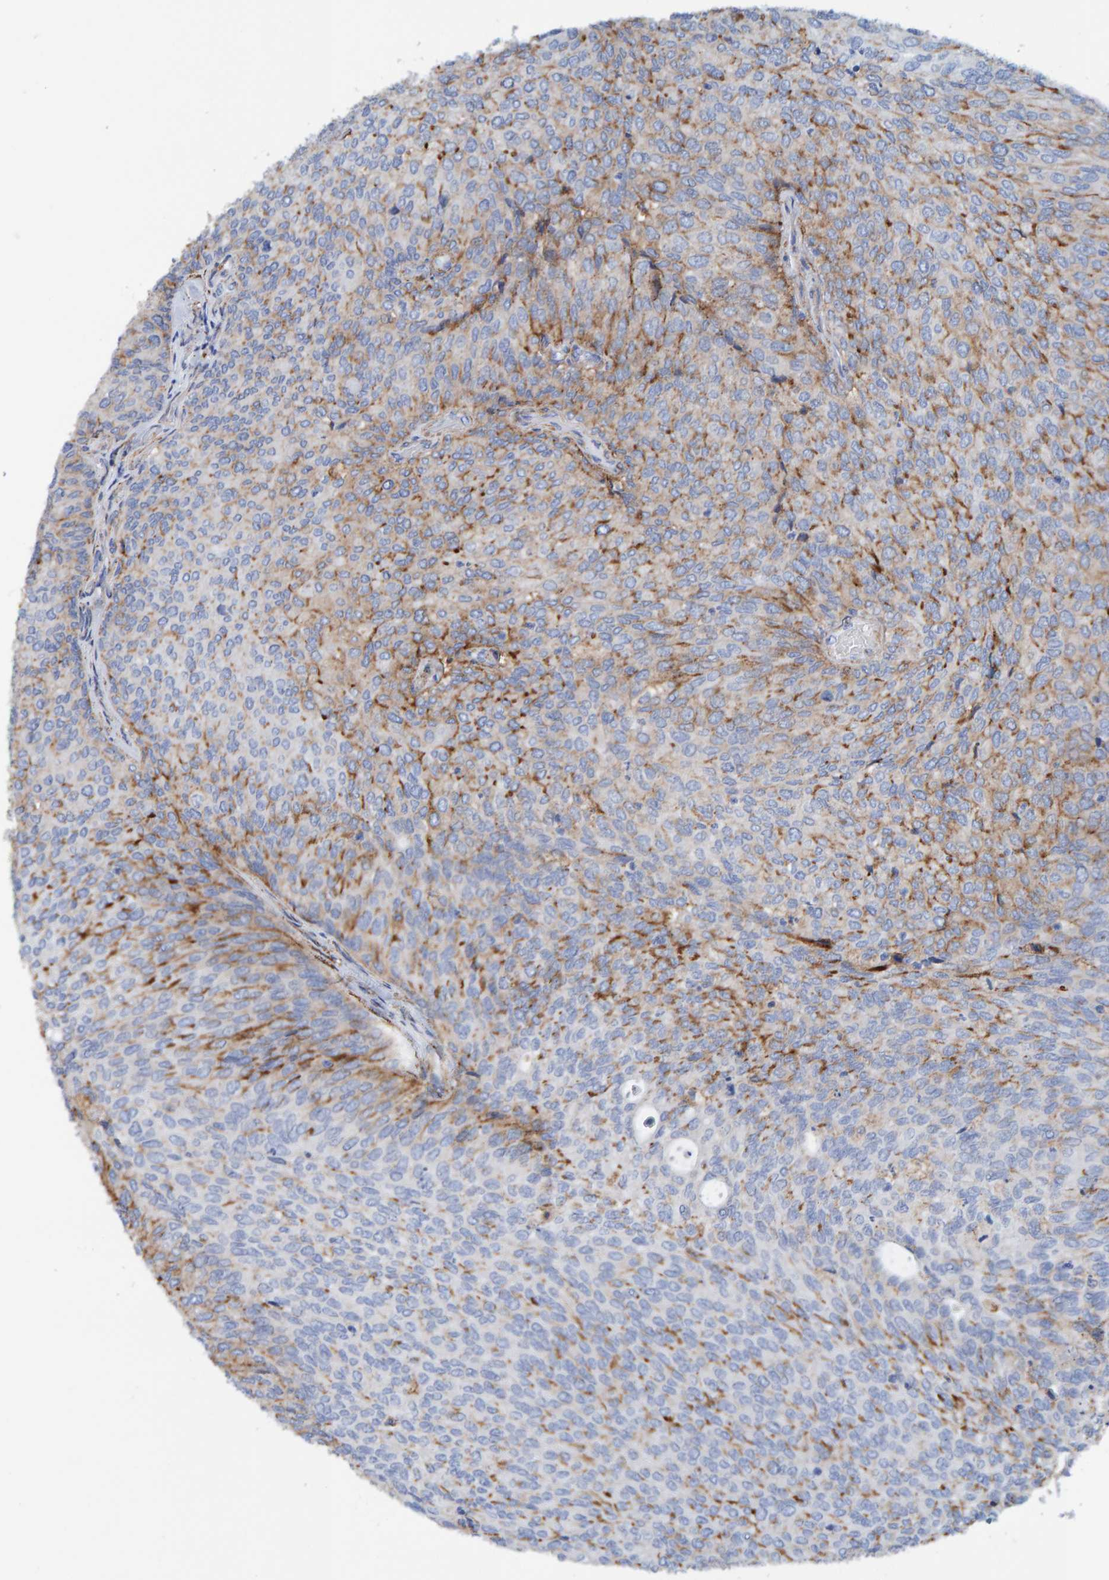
{"staining": {"intensity": "weak", "quantity": "25%-75%", "location": "cytoplasmic/membranous"}, "tissue": "urothelial cancer", "cell_type": "Tumor cells", "image_type": "cancer", "snomed": [{"axis": "morphology", "description": "Urothelial carcinoma, Low grade"}, {"axis": "topography", "description": "Urinary bladder"}], "caption": "Immunohistochemistry (IHC) image of neoplastic tissue: low-grade urothelial carcinoma stained using immunohistochemistry (IHC) shows low levels of weak protein expression localized specifically in the cytoplasmic/membranous of tumor cells, appearing as a cytoplasmic/membranous brown color.", "gene": "LRP1", "patient": {"sex": "female", "age": 79}}